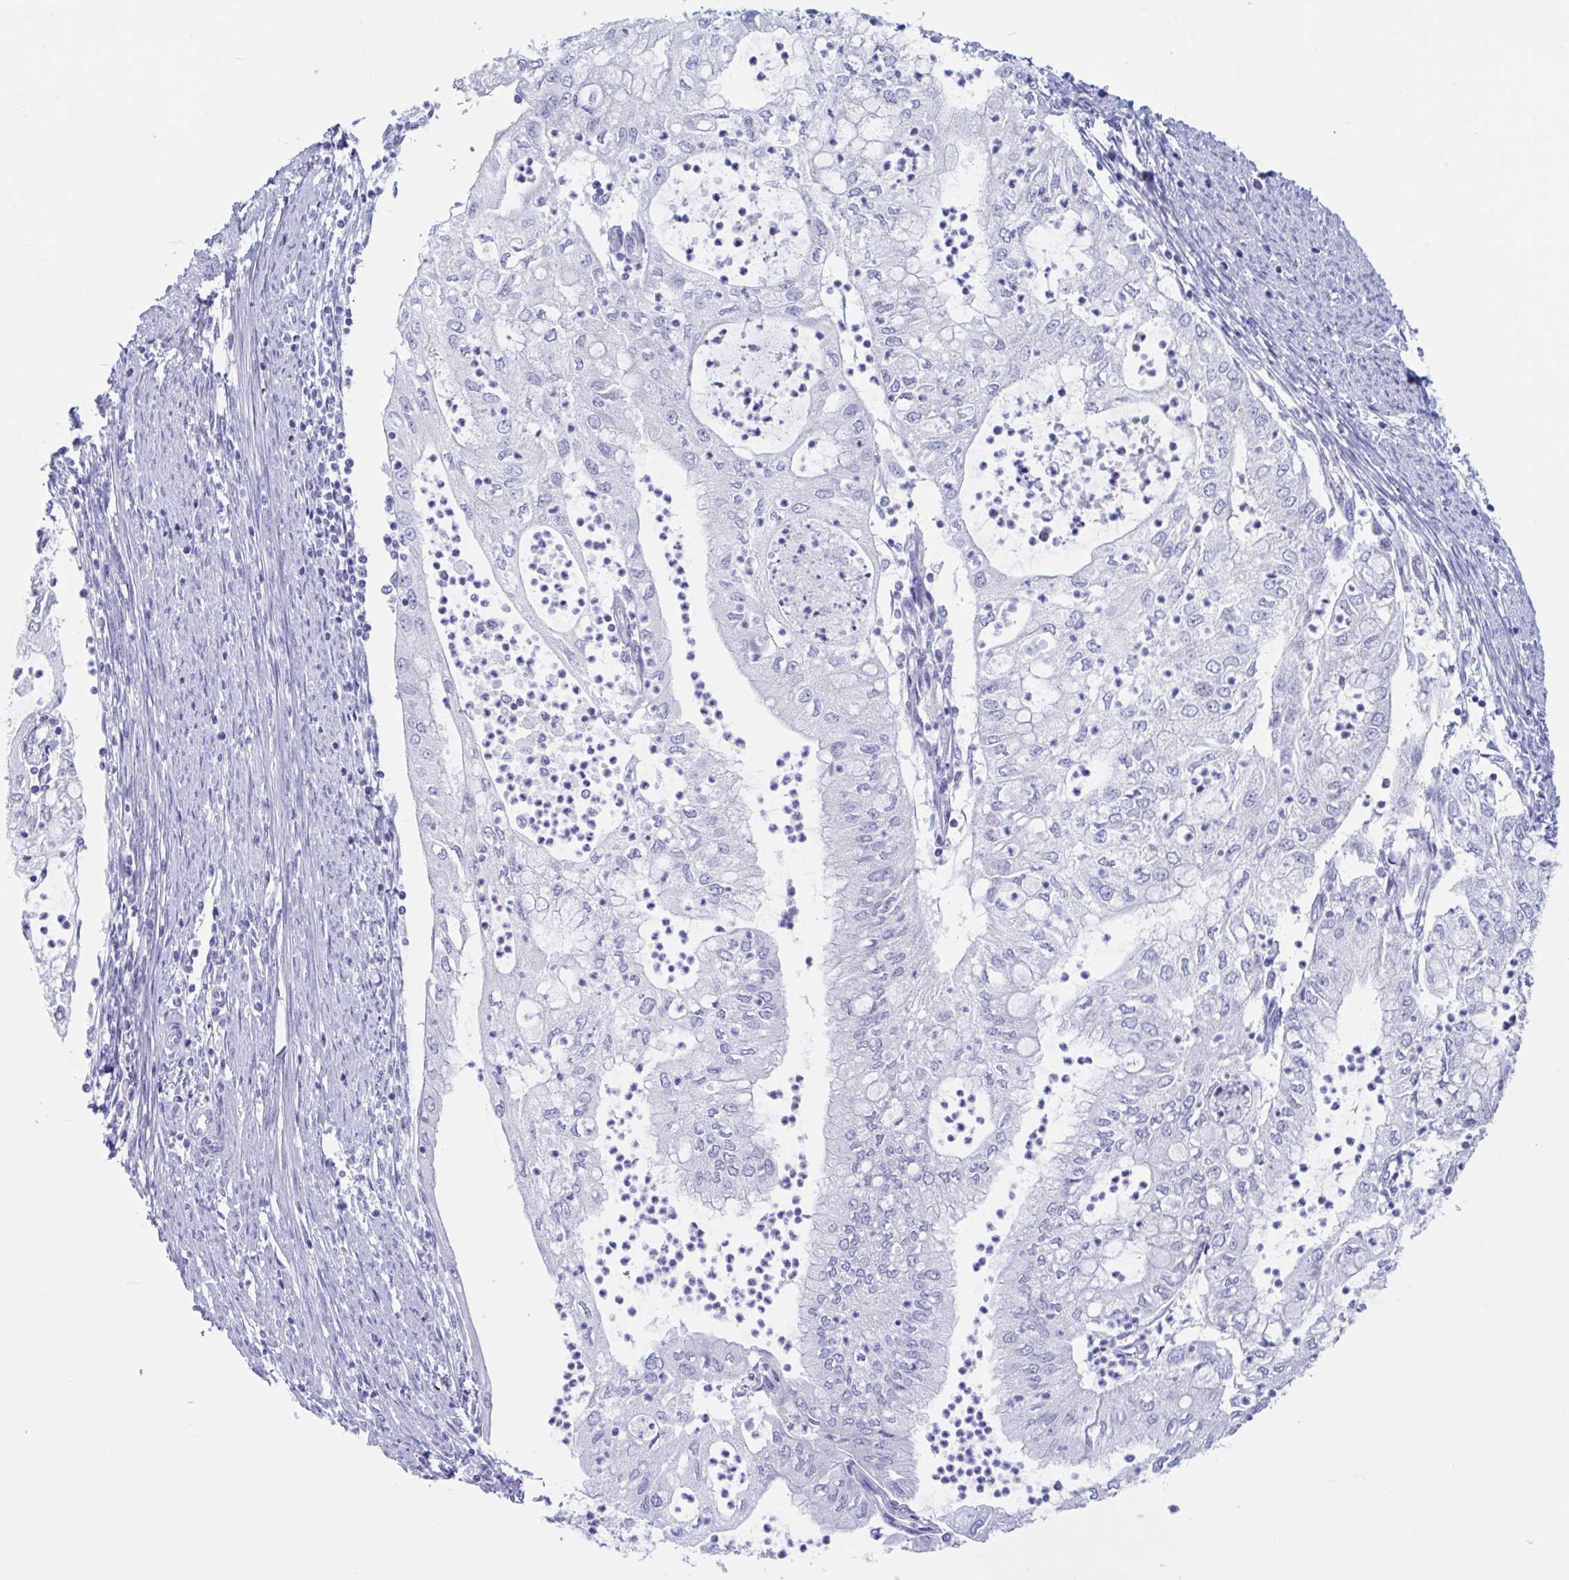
{"staining": {"intensity": "negative", "quantity": "none", "location": "none"}, "tissue": "endometrial cancer", "cell_type": "Tumor cells", "image_type": "cancer", "snomed": [{"axis": "morphology", "description": "Adenocarcinoma, NOS"}, {"axis": "topography", "description": "Endometrium"}], "caption": "This is an immunohistochemistry histopathology image of endometrial cancer. There is no staining in tumor cells.", "gene": "ZPBP", "patient": {"sex": "female", "age": 75}}